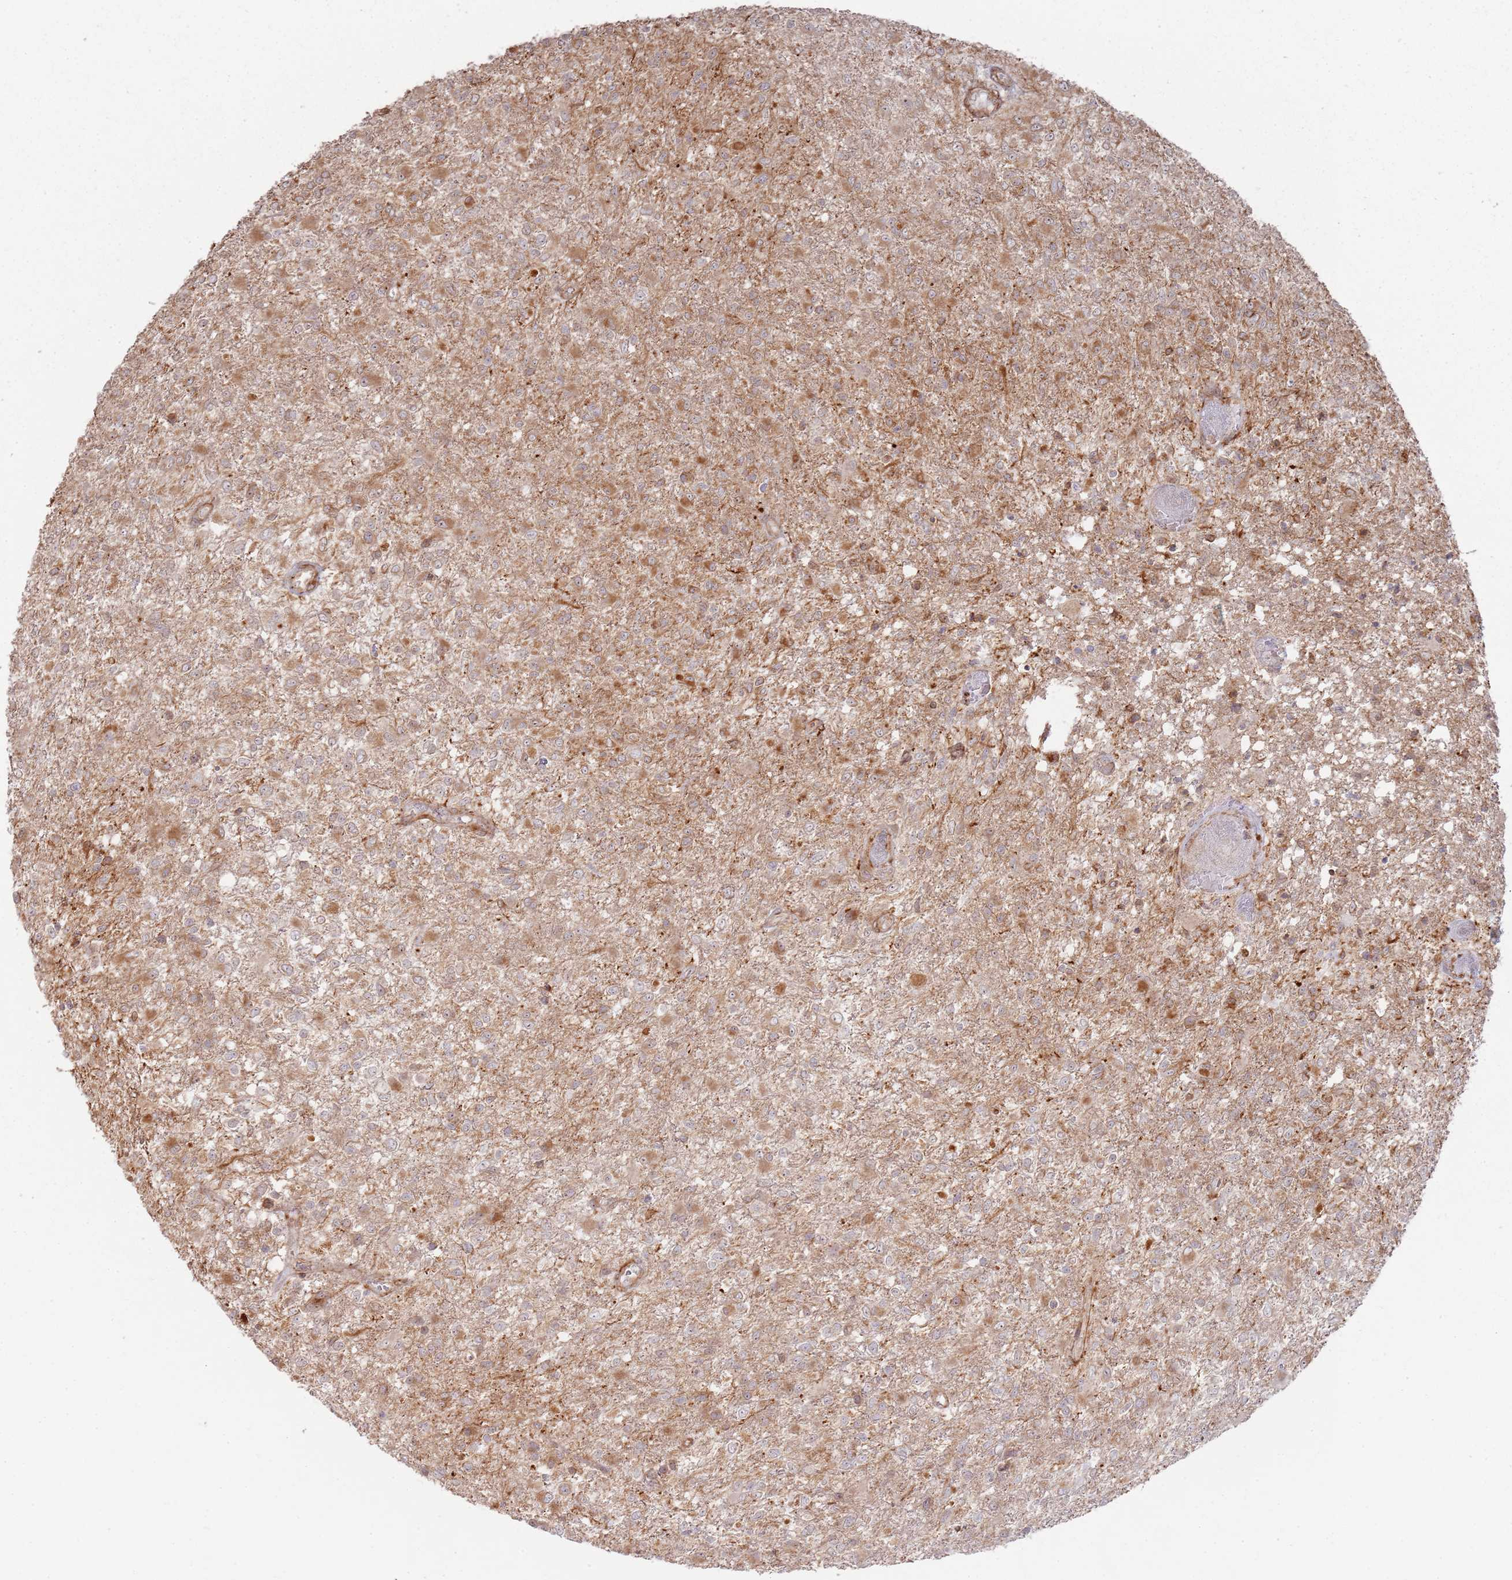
{"staining": {"intensity": "weak", "quantity": "25%-75%", "location": "cytoplasmic/membranous"}, "tissue": "glioma", "cell_type": "Tumor cells", "image_type": "cancer", "snomed": [{"axis": "morphology", "description": "Glioma, malignant, High grade"}, {"axis": "topography", "description": "Brain"}], "caption": "Protein expression analysis of malignant glioma (high-grade) shows weak cytoplasmic/membranous expression in about 25%-75% of tumor cells.", "gene": "PHF21A", "patient": {"sex": "female", "age": 74}}